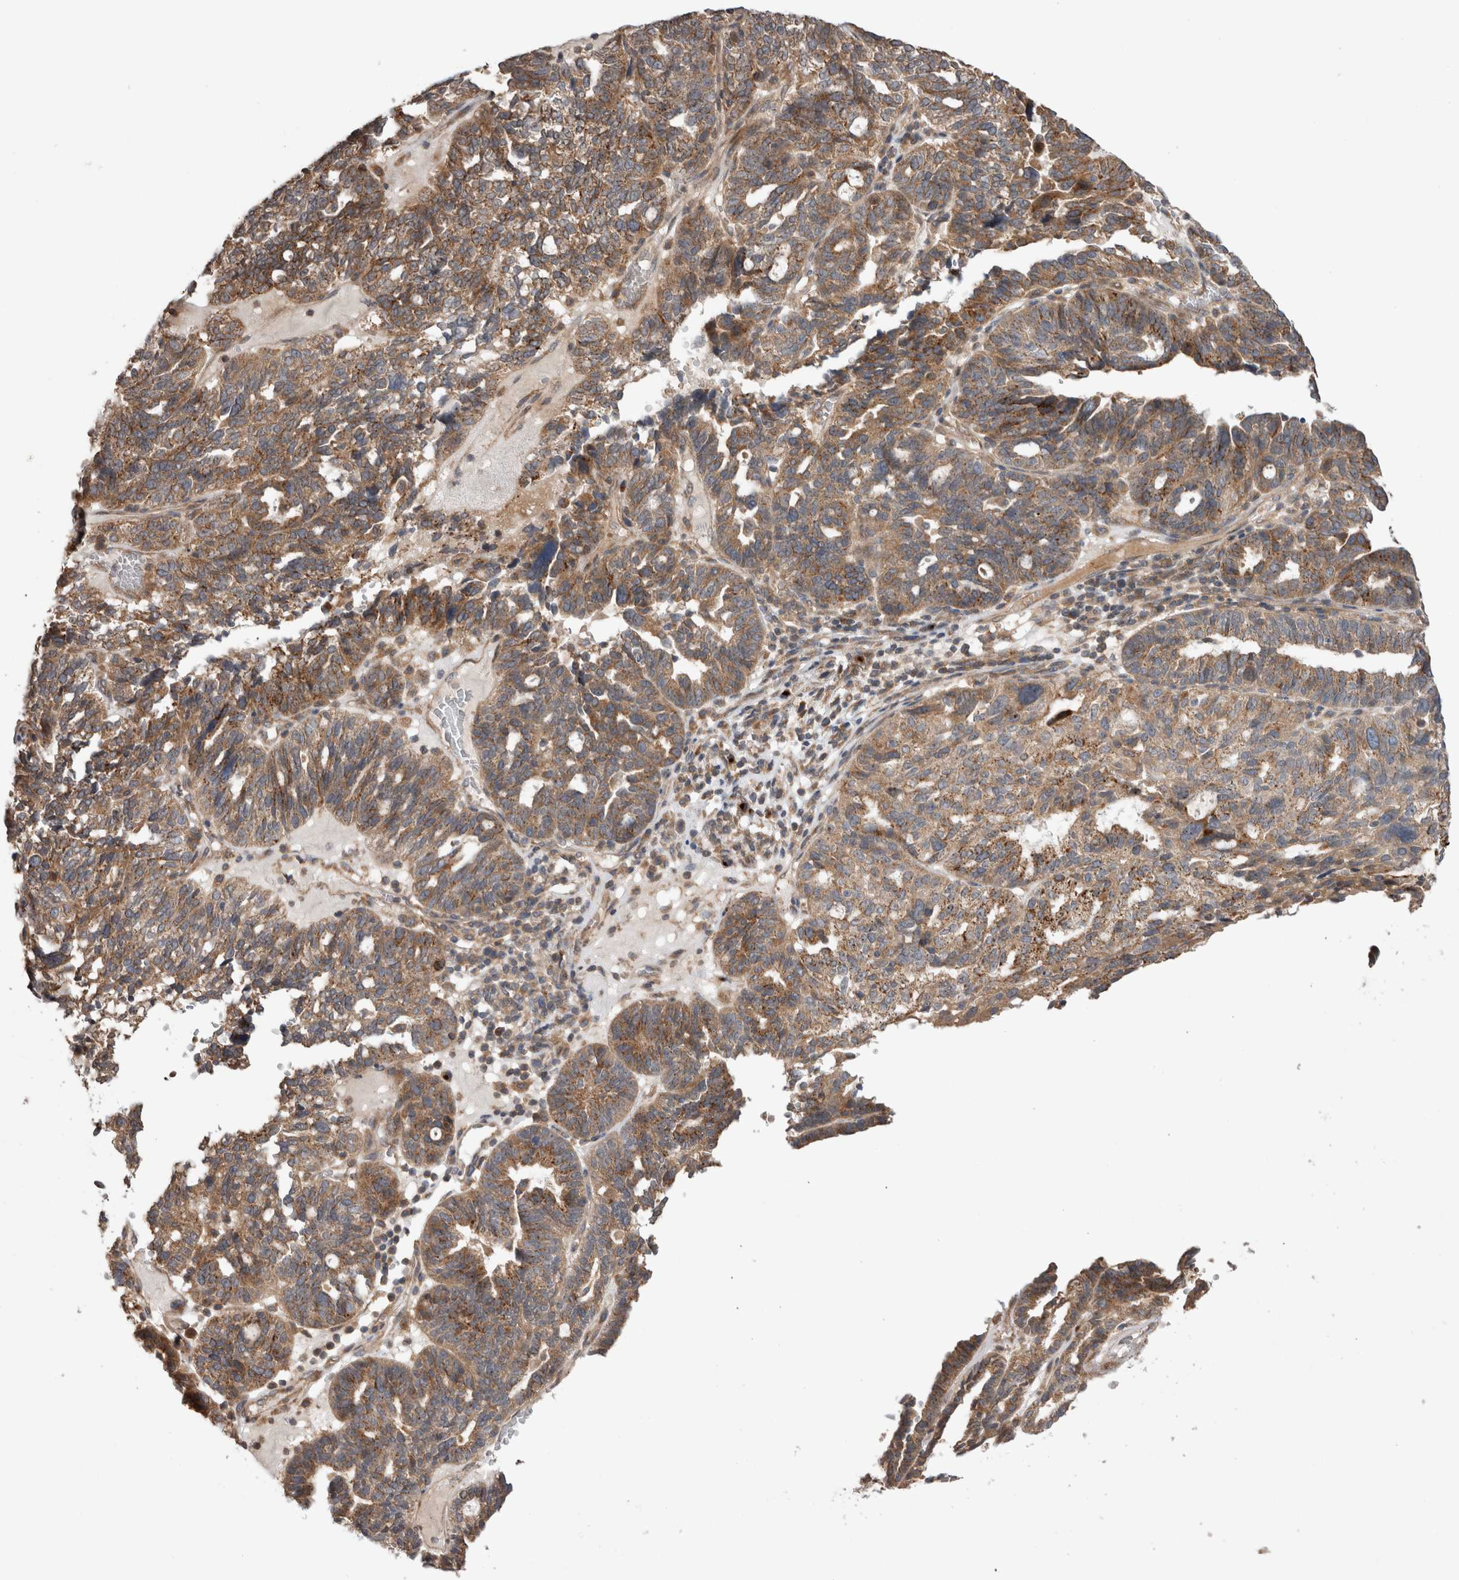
{"staining": {"intensity": "moderate", "quantity": ">75%", "location": "cytoplasmic/membranous"}, "tissue": "ovarian cancer", "cell_type": "Tumor cells", "image_type": "cancer", "snomed": [{"axis": "morphology", "description": "Cystadenocarcinoma, serous, NOS"}, {"axis": "topography", "description": "Ovary"}], "caption": "The photomicrograph shows staining of ovarian cancer, revealing moderate cytoplasmic/membranous protein staining (brown color) within tumor cells.", "gene": "TRIM5", "patient": {"sex": "female", "age": 59}}